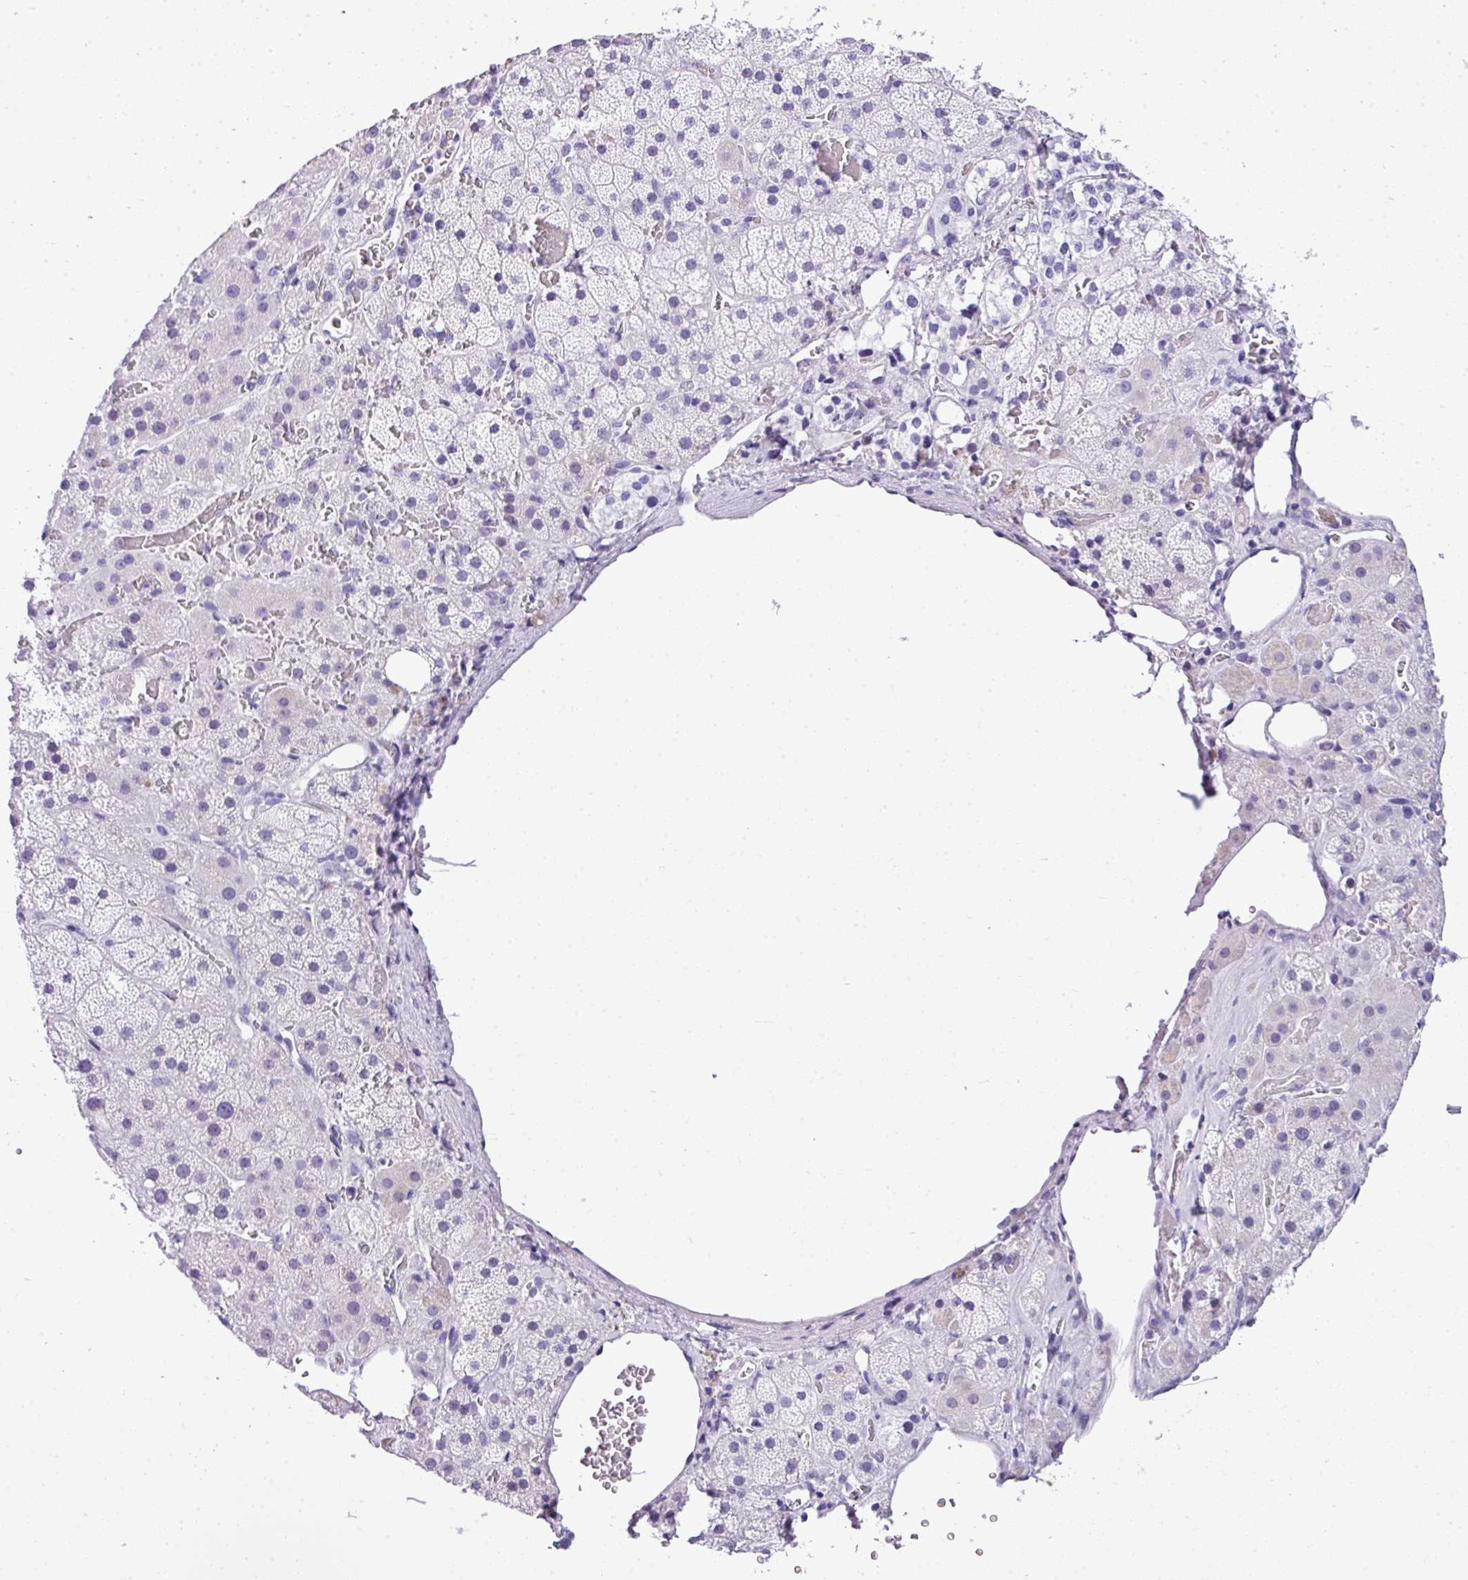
{"staining": {"intensity": "negative", "quantity": "none", "location": "none"}, "tissue": "adrenal gland", "cell_type": "Glandular cells", "image_type": "normal", "snomed": [{"axis": "morphology", "description": "Normal tissue, NOS"}, {"axis": "topography", "description": "Adrenal gland"}], "caption": "DAB (3,3'-diaminobenzidine) immunohistochemical staining of benign human adrenal gland shows no significant positivity in glandular cells.", "gene": "MUC21", "patient": {"sex": "male", "age": 57}}